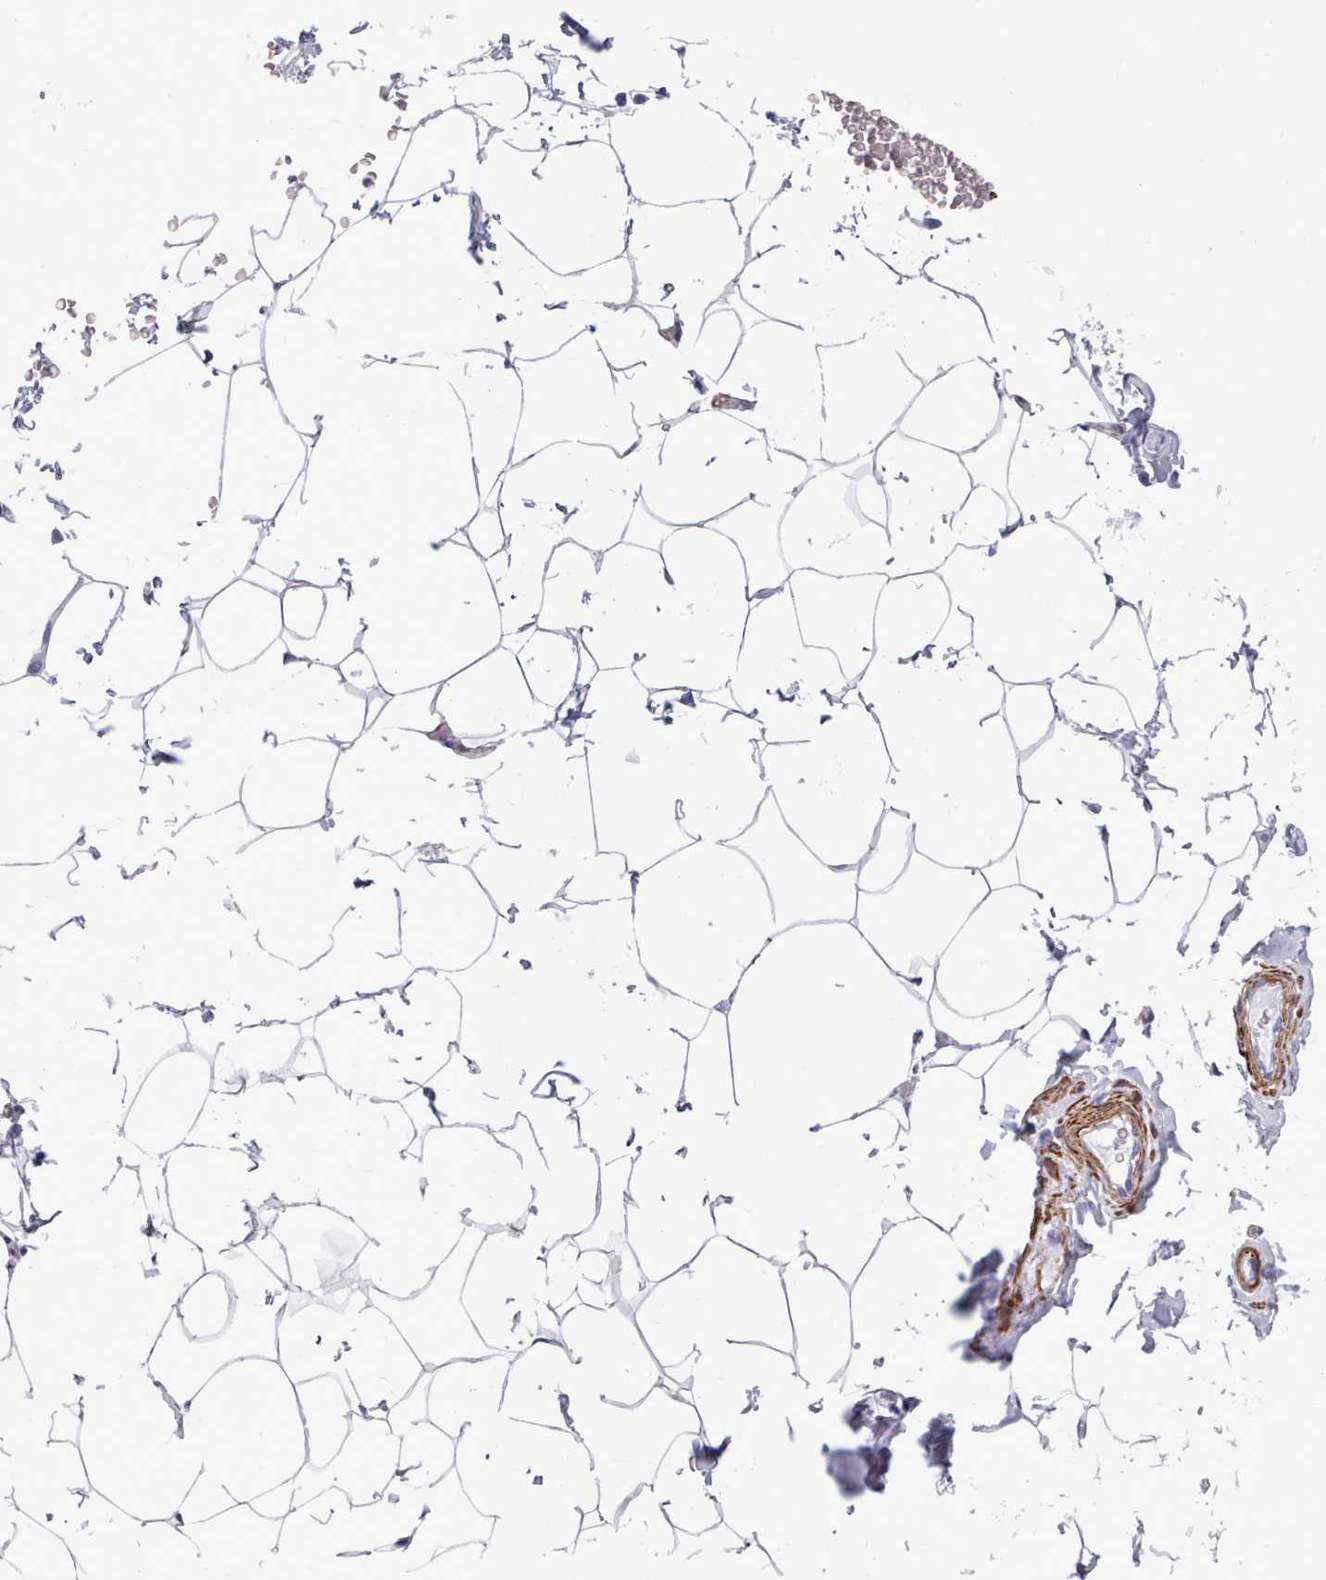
{"staining": {"intensity": "negative", "quantity": "none", "location": "none"}, "tissue": "adipose tissue", "cell_type": "Adipocytes", "image_type": "normal", "snomed": [{"axis": "morphology", "description": "Normal tissue, NOS"}, {"axis": "topography", "description": "Soft tissue"}, {"axis": "topography", "description": "Adipose tissue"}, {"axis": "topography", "description": "Vascular tissue"}, {"axis": "topography", "description": "Peripheral nerve tissue"}], "caption": "High magnification brightfield microscopy of benign adipose tissue stained with DAB (brown) and counterstained with hematoxylin (blue): adipocytes show no significant positivity. (Immunohistochemistry (ihc), brightfield microscopy, high magnification).", "gene": "FPGS", "patient": {"sex": "male", "age": 46}}